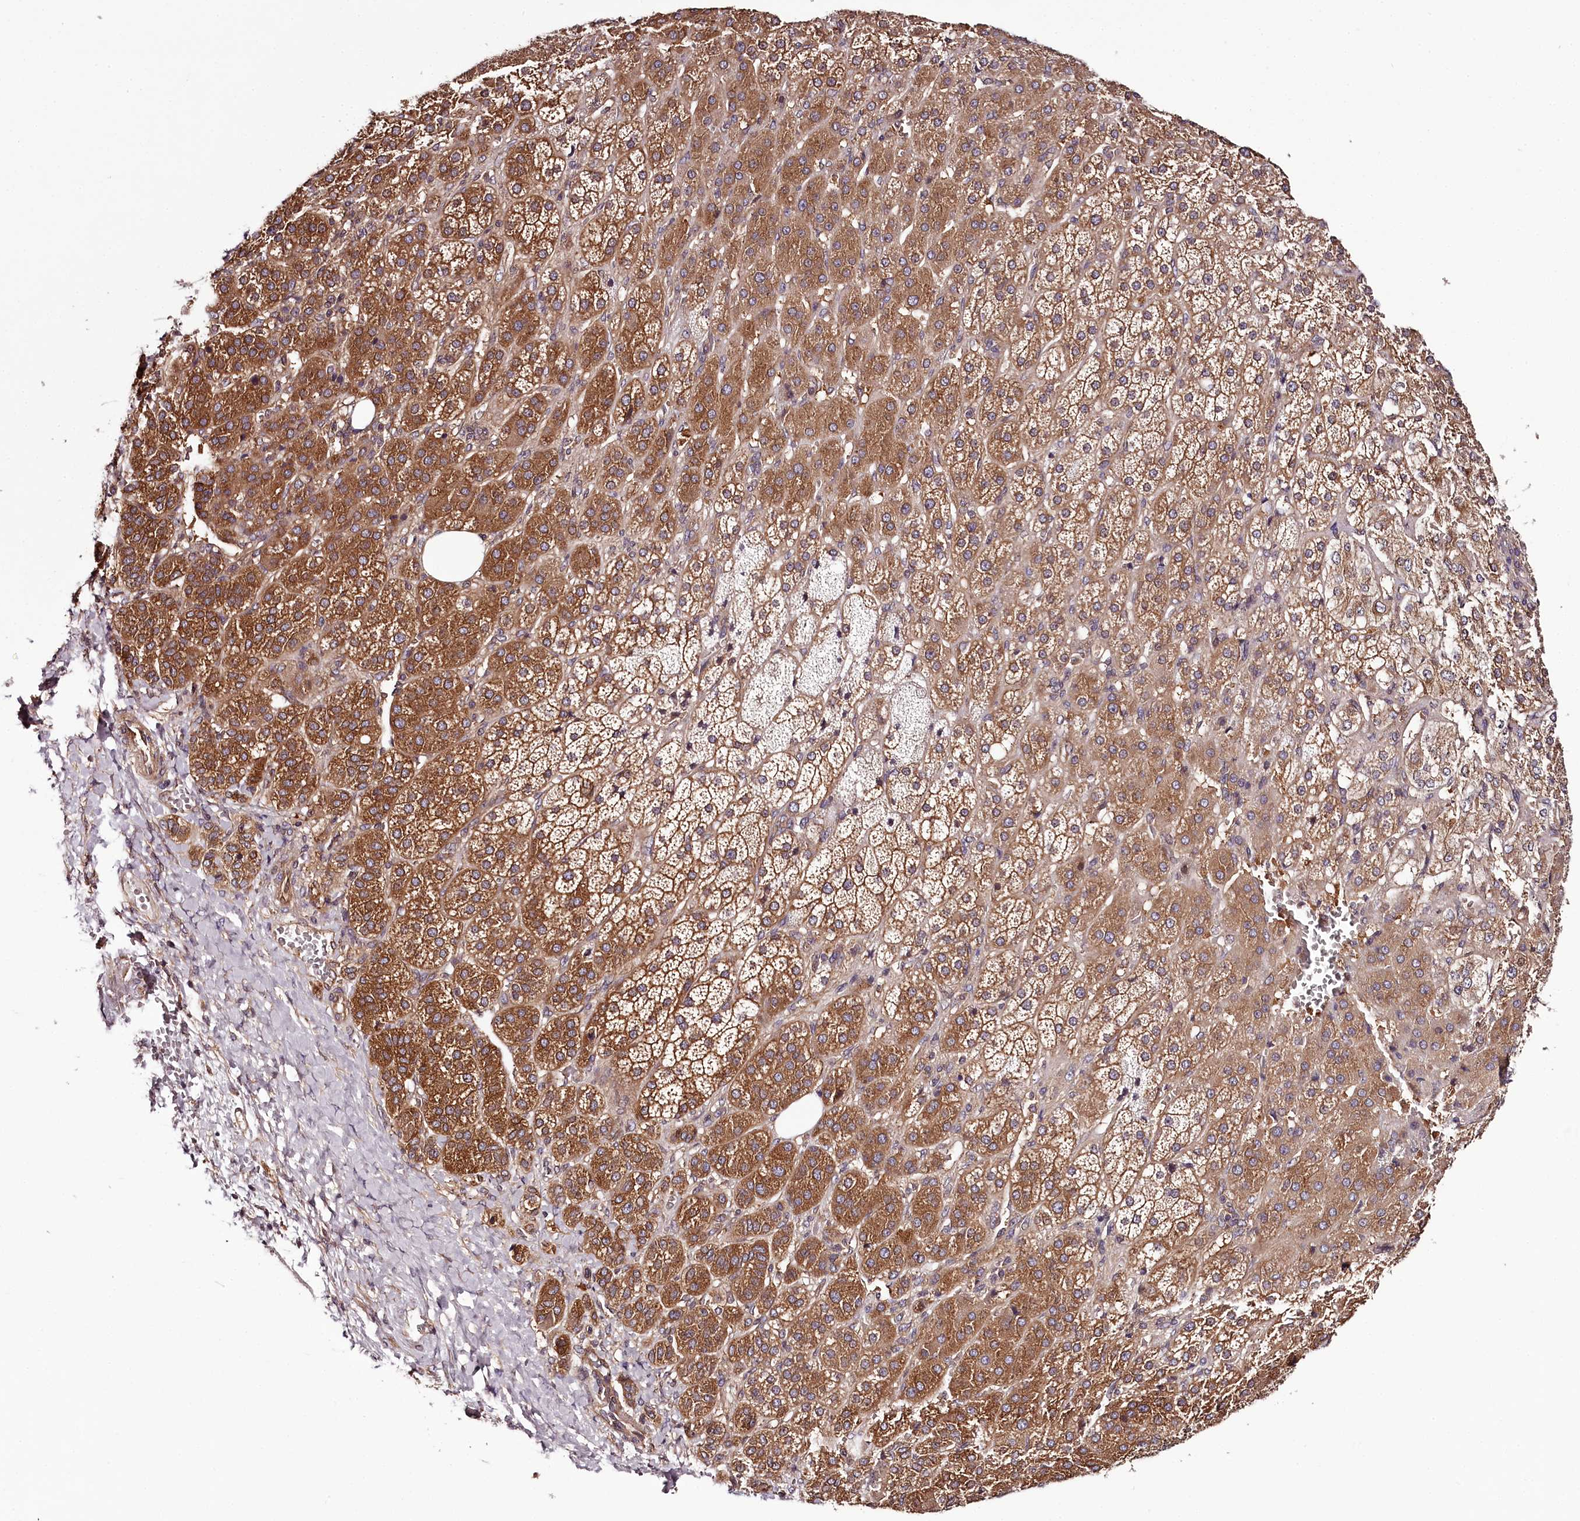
{"staining": {"intensity": "moderate", "quantity": ">75%", "location": "cytoplasmic/membranous"}, "tissue": "adrenal gland", "cell_type": "Glandular cells", "image_type": "normal", "snomed": [{"axis": "morphology", "description": "Normal tissue, NOS"}, {"axis": "topography", "description": "Adrenal gland"}], "caption": "This micrograph demonstrates immunohistochemistry (IHC) staining of unremarkable adrenal gland, with medium moderate cytoplasmic/membranous staining in about >75% of glandular cells.", "gene": "TARS1", "patient": {"sex": "female", "age": 57}}